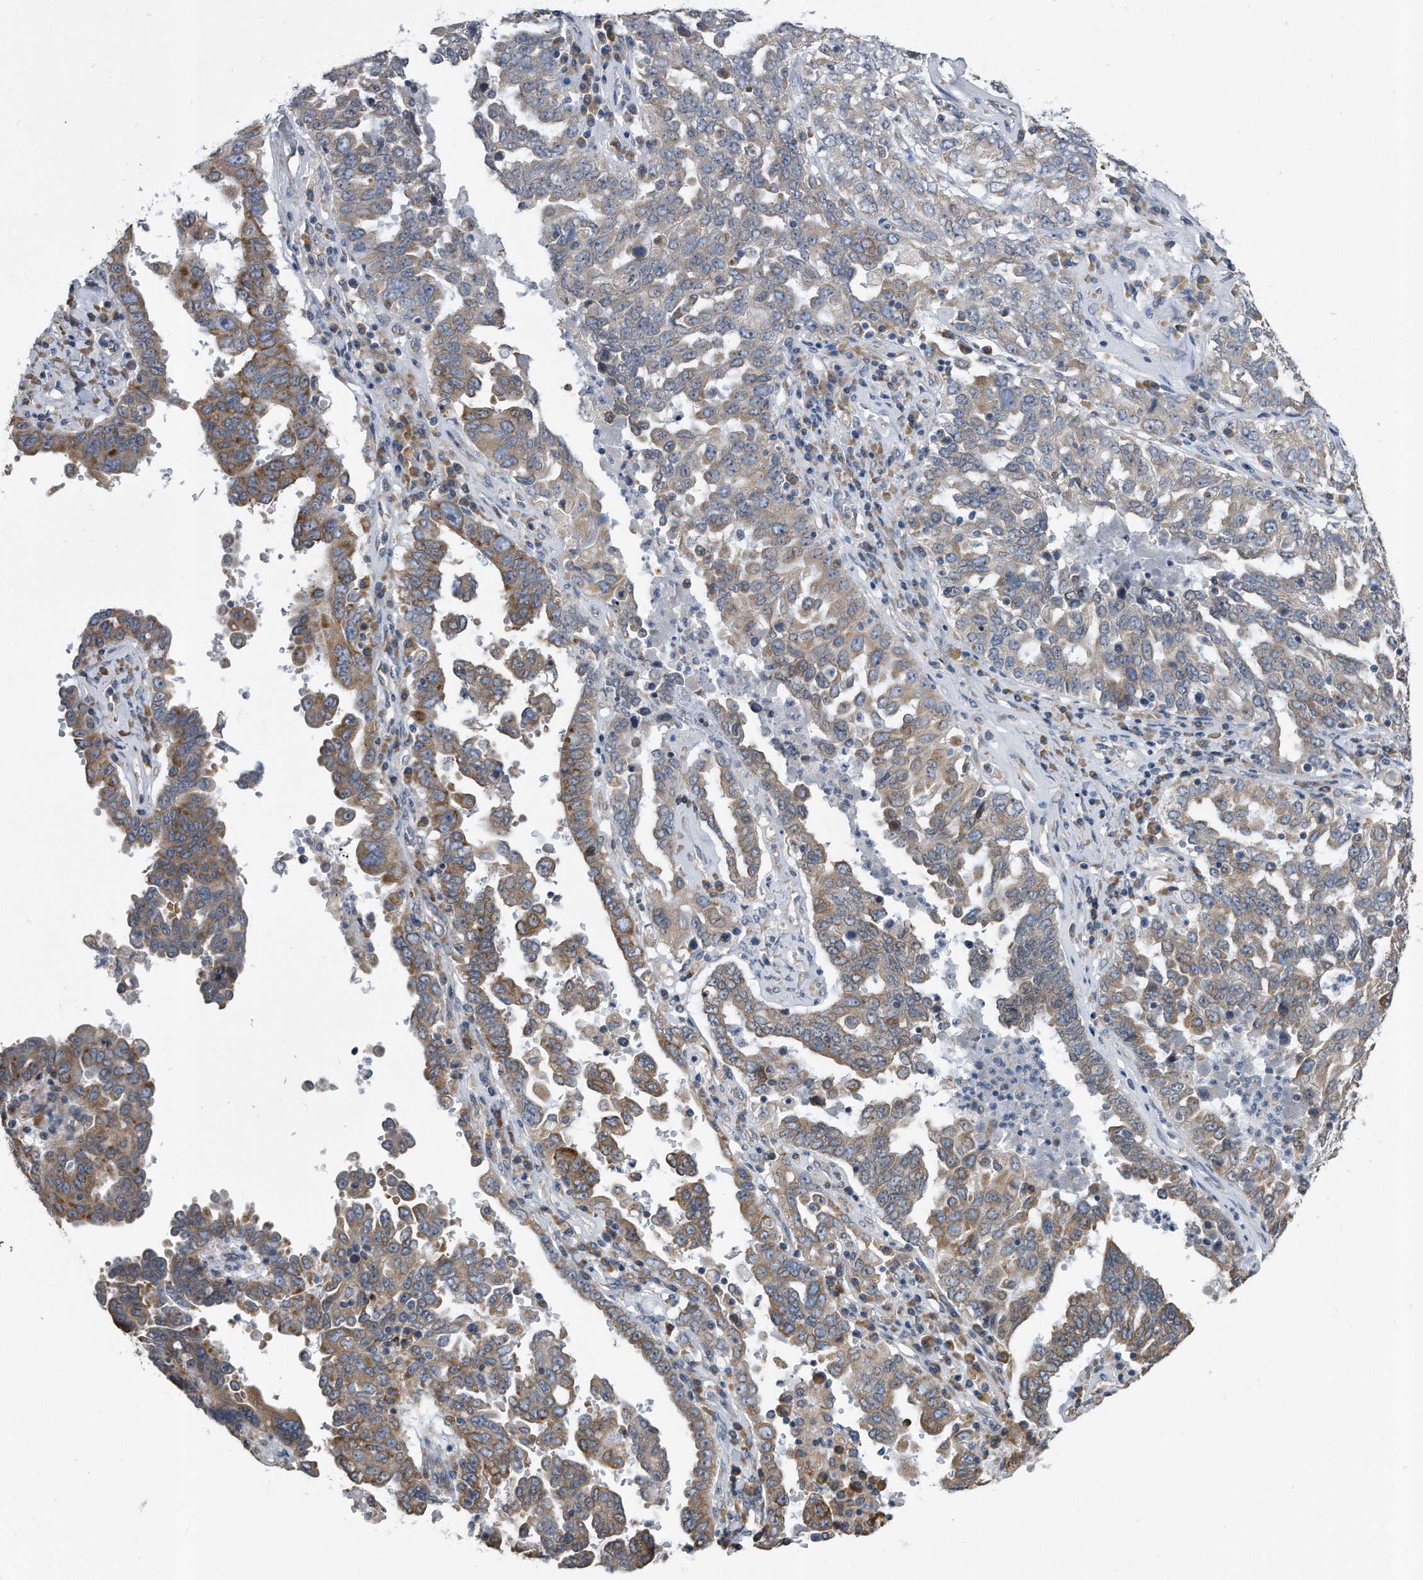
{"staining": {"intensity": "weak", "quantity": ">75%", "location": "cytoplasmic/membranous"}, "tissue": "ovarian cancer", "cell_type": "Tumor cells", "image_type": "cancer", "snomed": [{"axis": "morphology", "description": "Carcinoma, endometroid"}, {"axis": "topography", "description": "Ovary"}], "caption": "A low amount of weak cytoplasmic/membranous staining is identified in approximately >75% of tumor cells in ovarian cancer (endometroid carcinoma) tissue.", "gene": "CCDC47", "patient": {"sex": "female", "age": 62}}